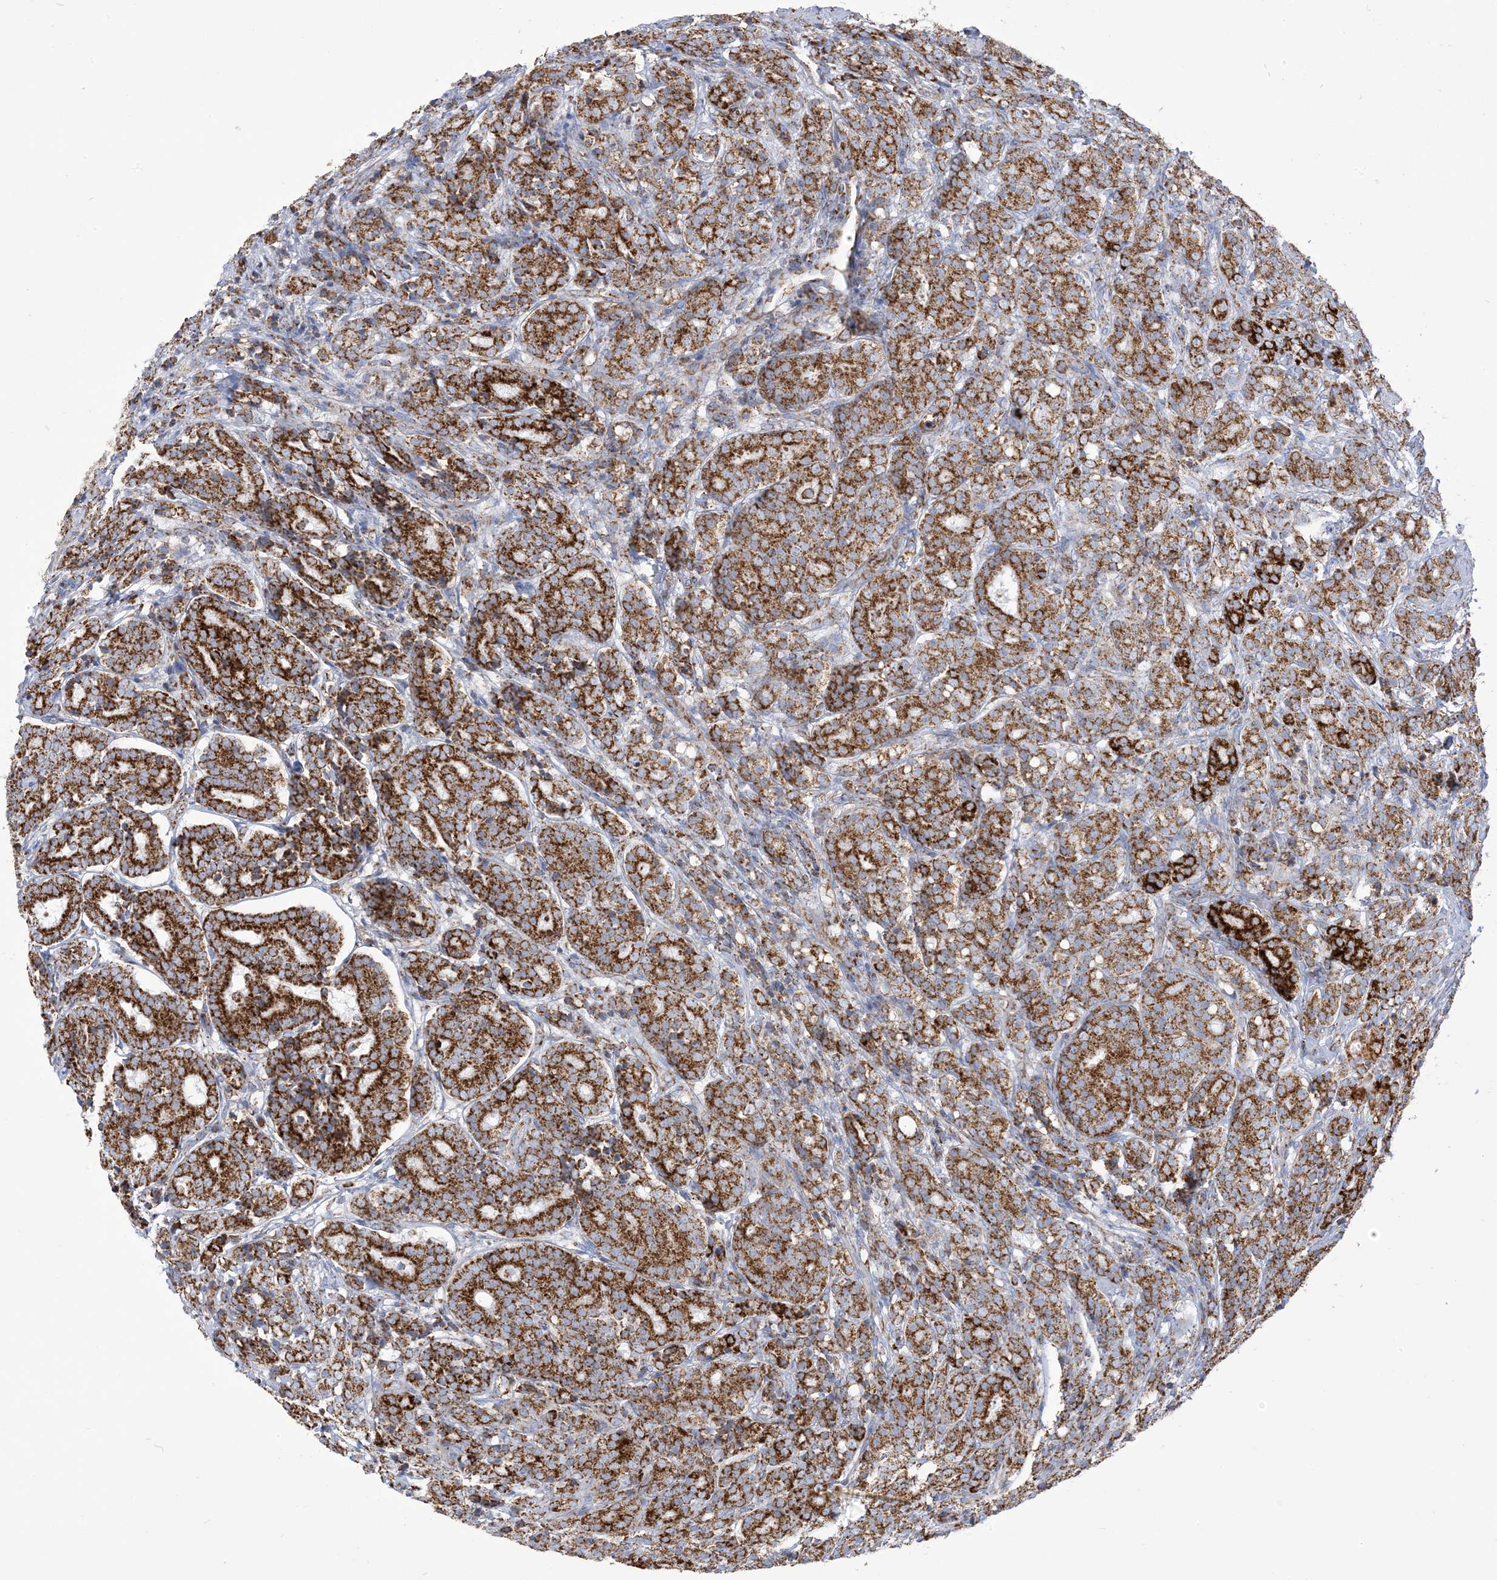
{"staining": {"intensity": "strong", "quantity": ">75%", "location": "cytoplasmic/membranous"}, "tissue": "prostate cancer", "cell_type": "Tumor cells", "image_type": "cancer", "snomed": [{"axis": "morphology", "description": "Adenocarcinoma, High grade"}, {"axis": "topography", "description": "Prostate"}], "caption": "Immunohistochemical staining of adenocarcinoma (high-grade) (prostate) displays strong cytoplasmic/membranous protein staining in about >75% of tumor cells.", "gene": "SAMM50", "patient": {"sex": "male", "age": 62}}